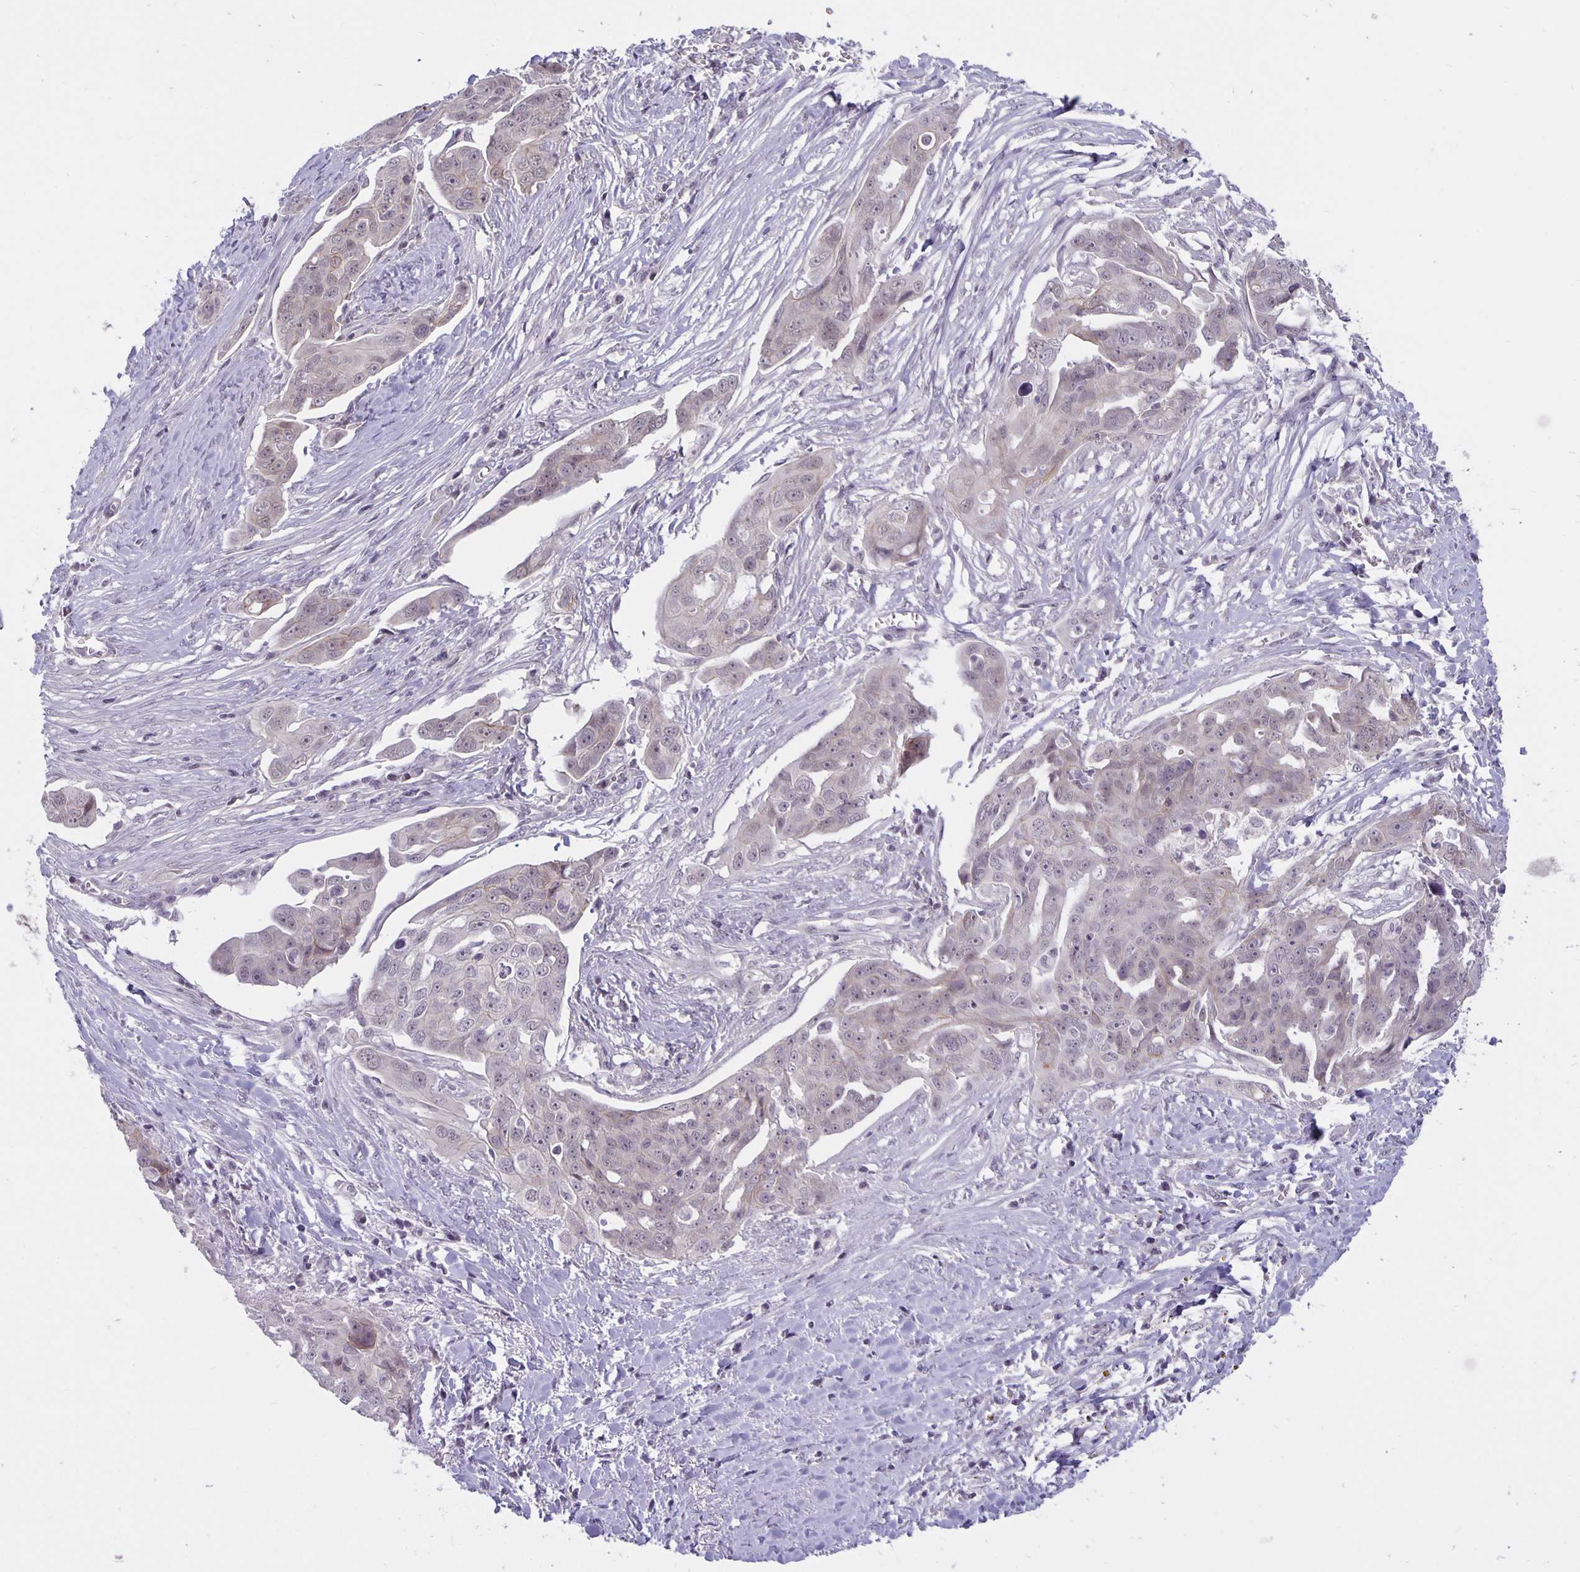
{"staining": {"intensity": "negative", "quantity": "none", "location": "none"}, "tissue": "ovarian cancer", "cell_type": "Tumor cells", "image_type": "cancer", "snomed": [{"axis": "morphology", "description": "Carcinoma, endometroid"}, {"axis": "topography", "description": "Ovary"}], "caption": "Tumor cells are negative for brown protein staining in ovarian endometroid carcinoma. (DAB immunohistochemistry (IHC) with hematoxylin counter stain).", "gene": "ARVCF", "patient": {"sex": "female", "age": 70}}